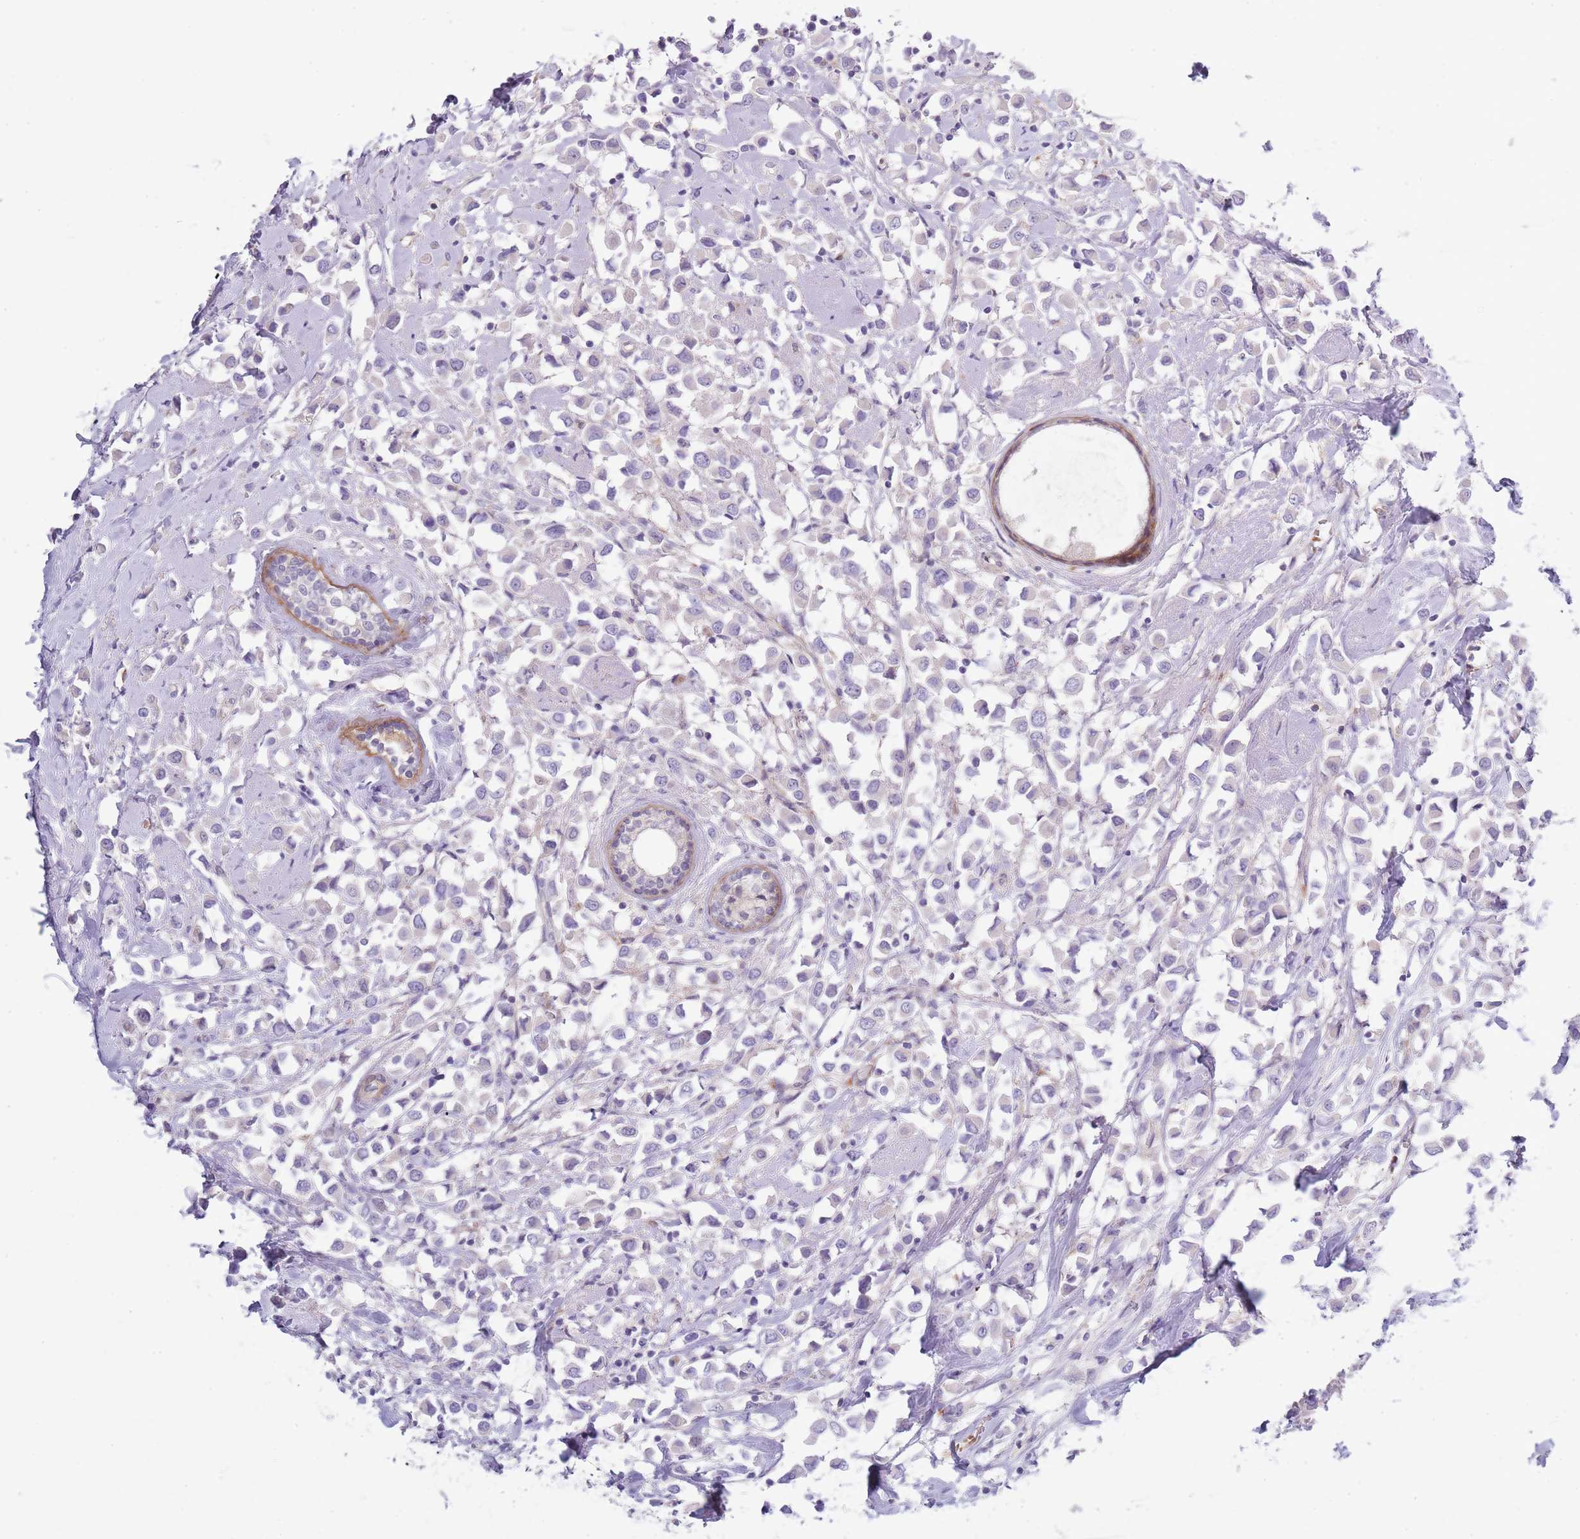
{"staining": {"intensity": "negative", "quantity": "none", "location": "none"}, "tissue": "breast cancer", "cell_type": "Tumor cells", "image_type": "cancer", "snomed": [{"axis": "morphology", "description": "Duct carcinoma"}, {"axis": "topography", "description": "Breast"}], "caption": "The histopathology image displays no significant staining in tumor cells of infiltrating ductal carcinoma (breast).", "gene": "TINAGL1", "patient": {"sex": "female", "age": 61}}